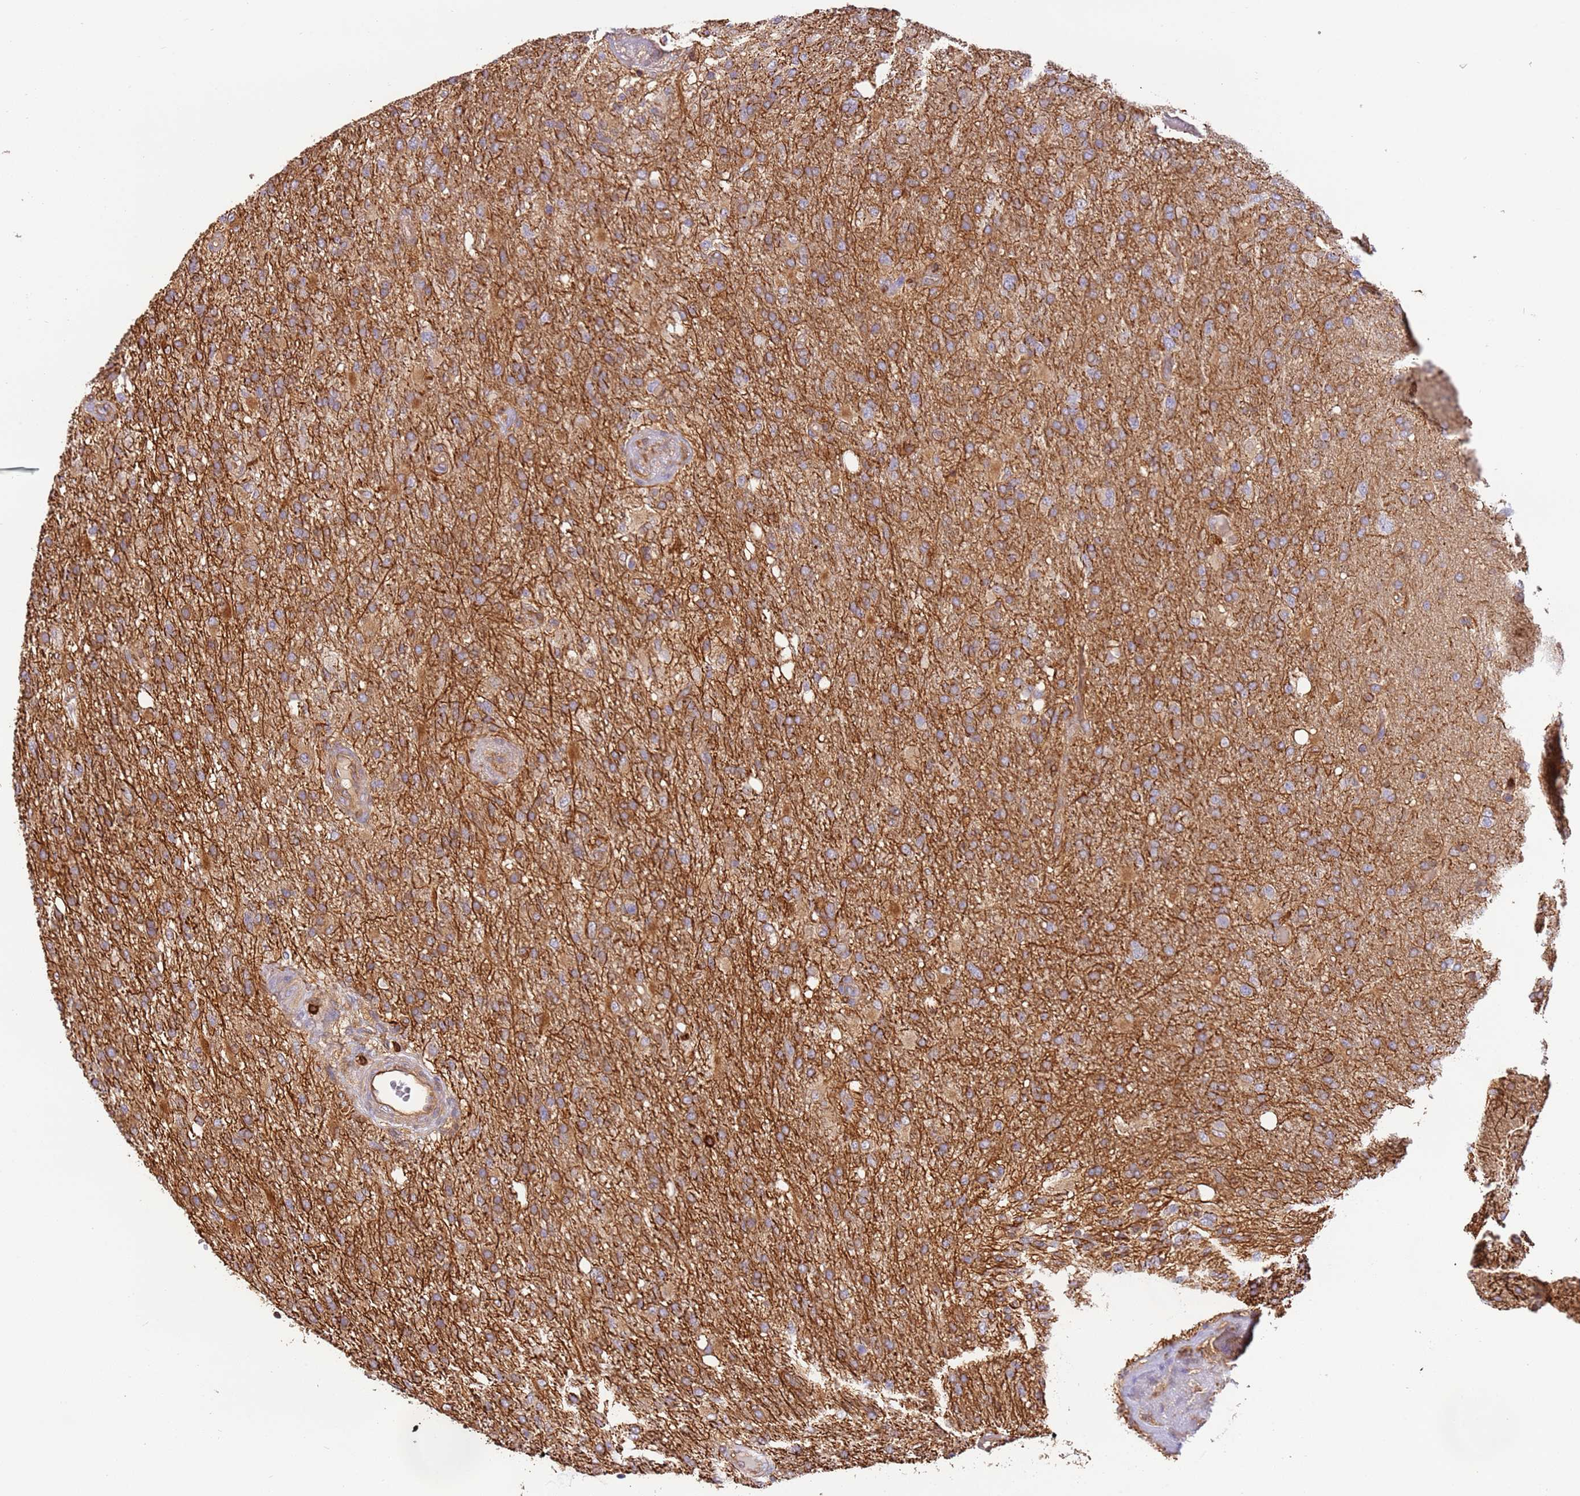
{"staining": {"intensity": "moderate", "quantity": "25%-75%", "location": "cytoplasmic/membranous"}, "tissue": "glioma", "cell_type": "Tumor cells", "image_type": "cancer", "snomed": [{"axis": "morphology", "description": "Glioma, malignant, High grade"}, {"axis": "topography", "description": "Brain"}], "caption": "A histopathology image of human glioma stained for a protein shows moderate cytoplasmic/membranous brown staining in tumor cells.", "gene": "OR6P1", "patient": {"sex": "female", "age": 74}}